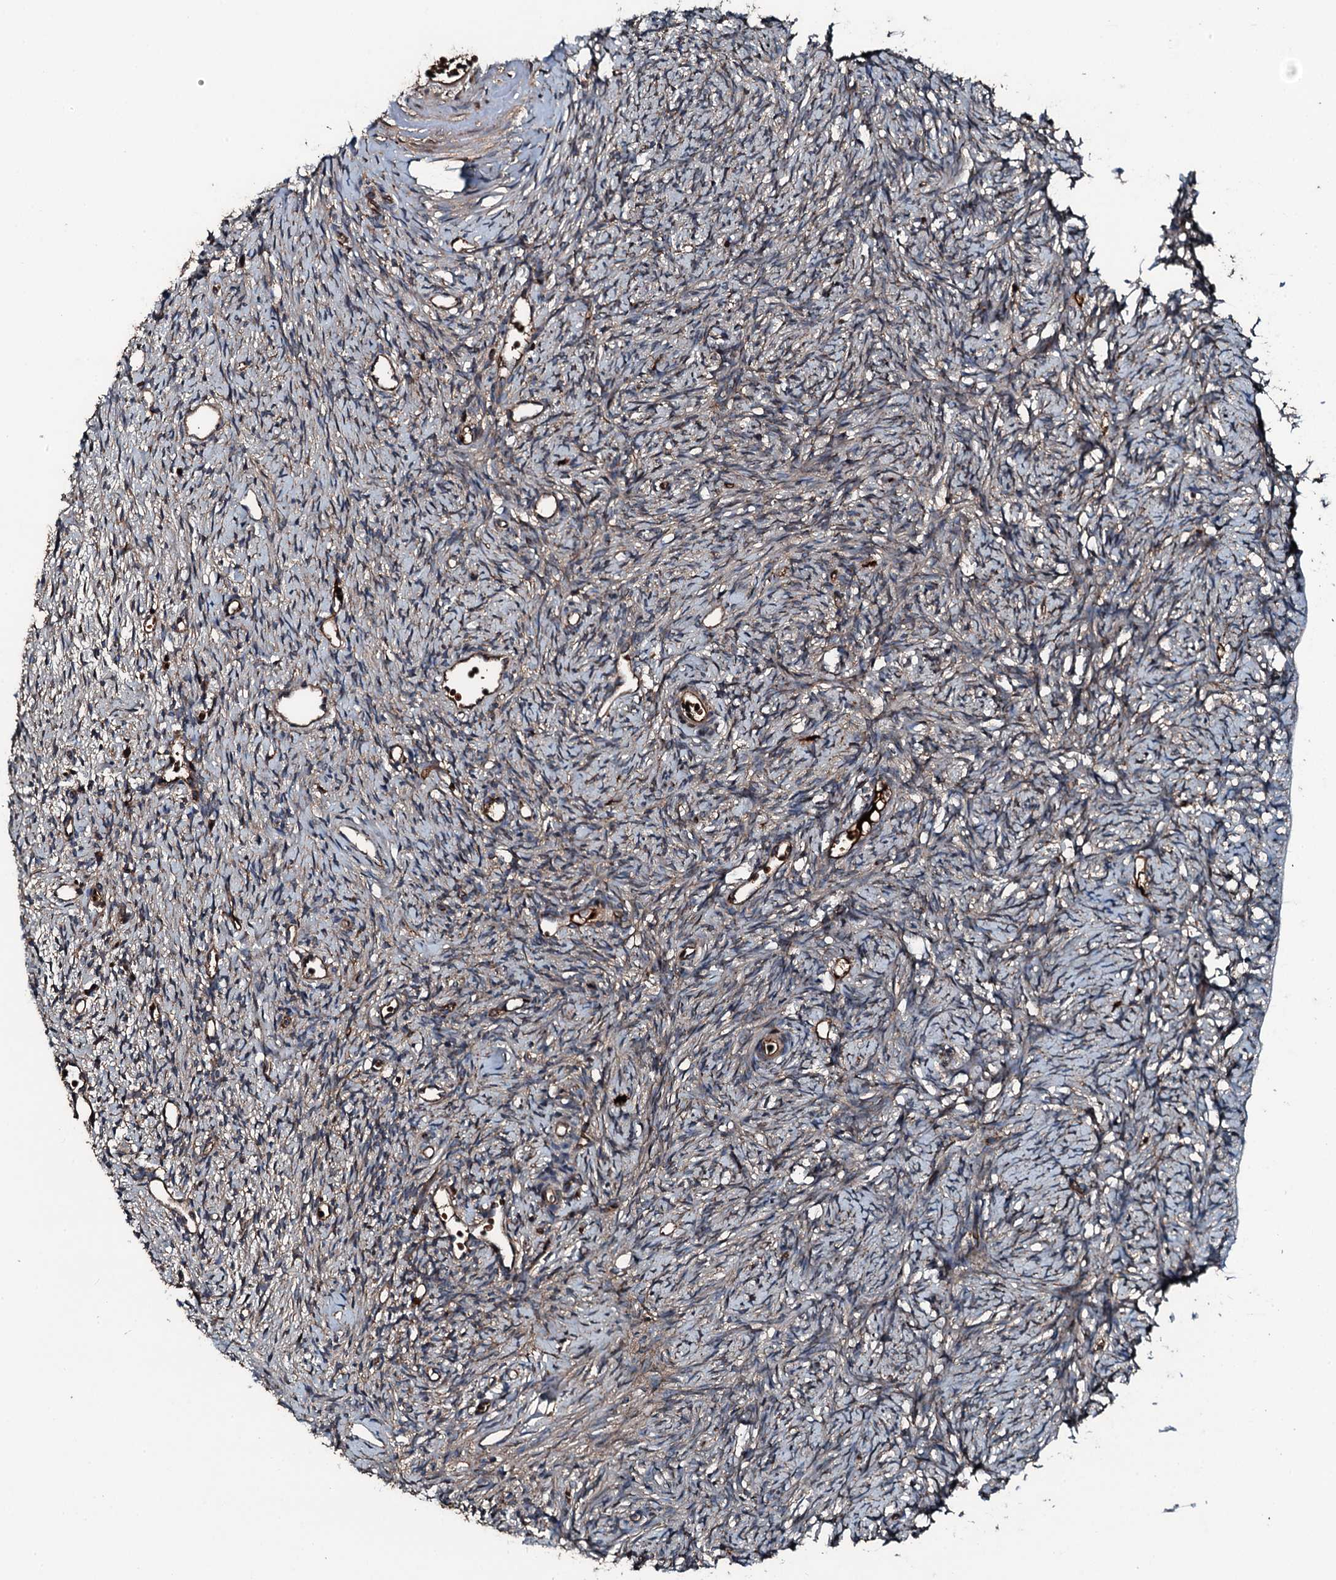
{"staining": {"intensity": "moderate", "quantity": ">75%", "location": "cytoplasmic/membranous"}, "tissue": "ovary", "cell_type": "Follicle cells", "image_type": "normal", "snomed": [{"axis": "morphology", "description": "Normal tissue, NOS"}, {"axis": "topography", "description": "Ovary"}], "caption": "IHC of benign human ovary displays medium levels of moderate cytoplasmic/membranous positivity in about >75% of follicle cells.", "gene": "TRIM7", "patient": {"sex": "female", "age": 51}}